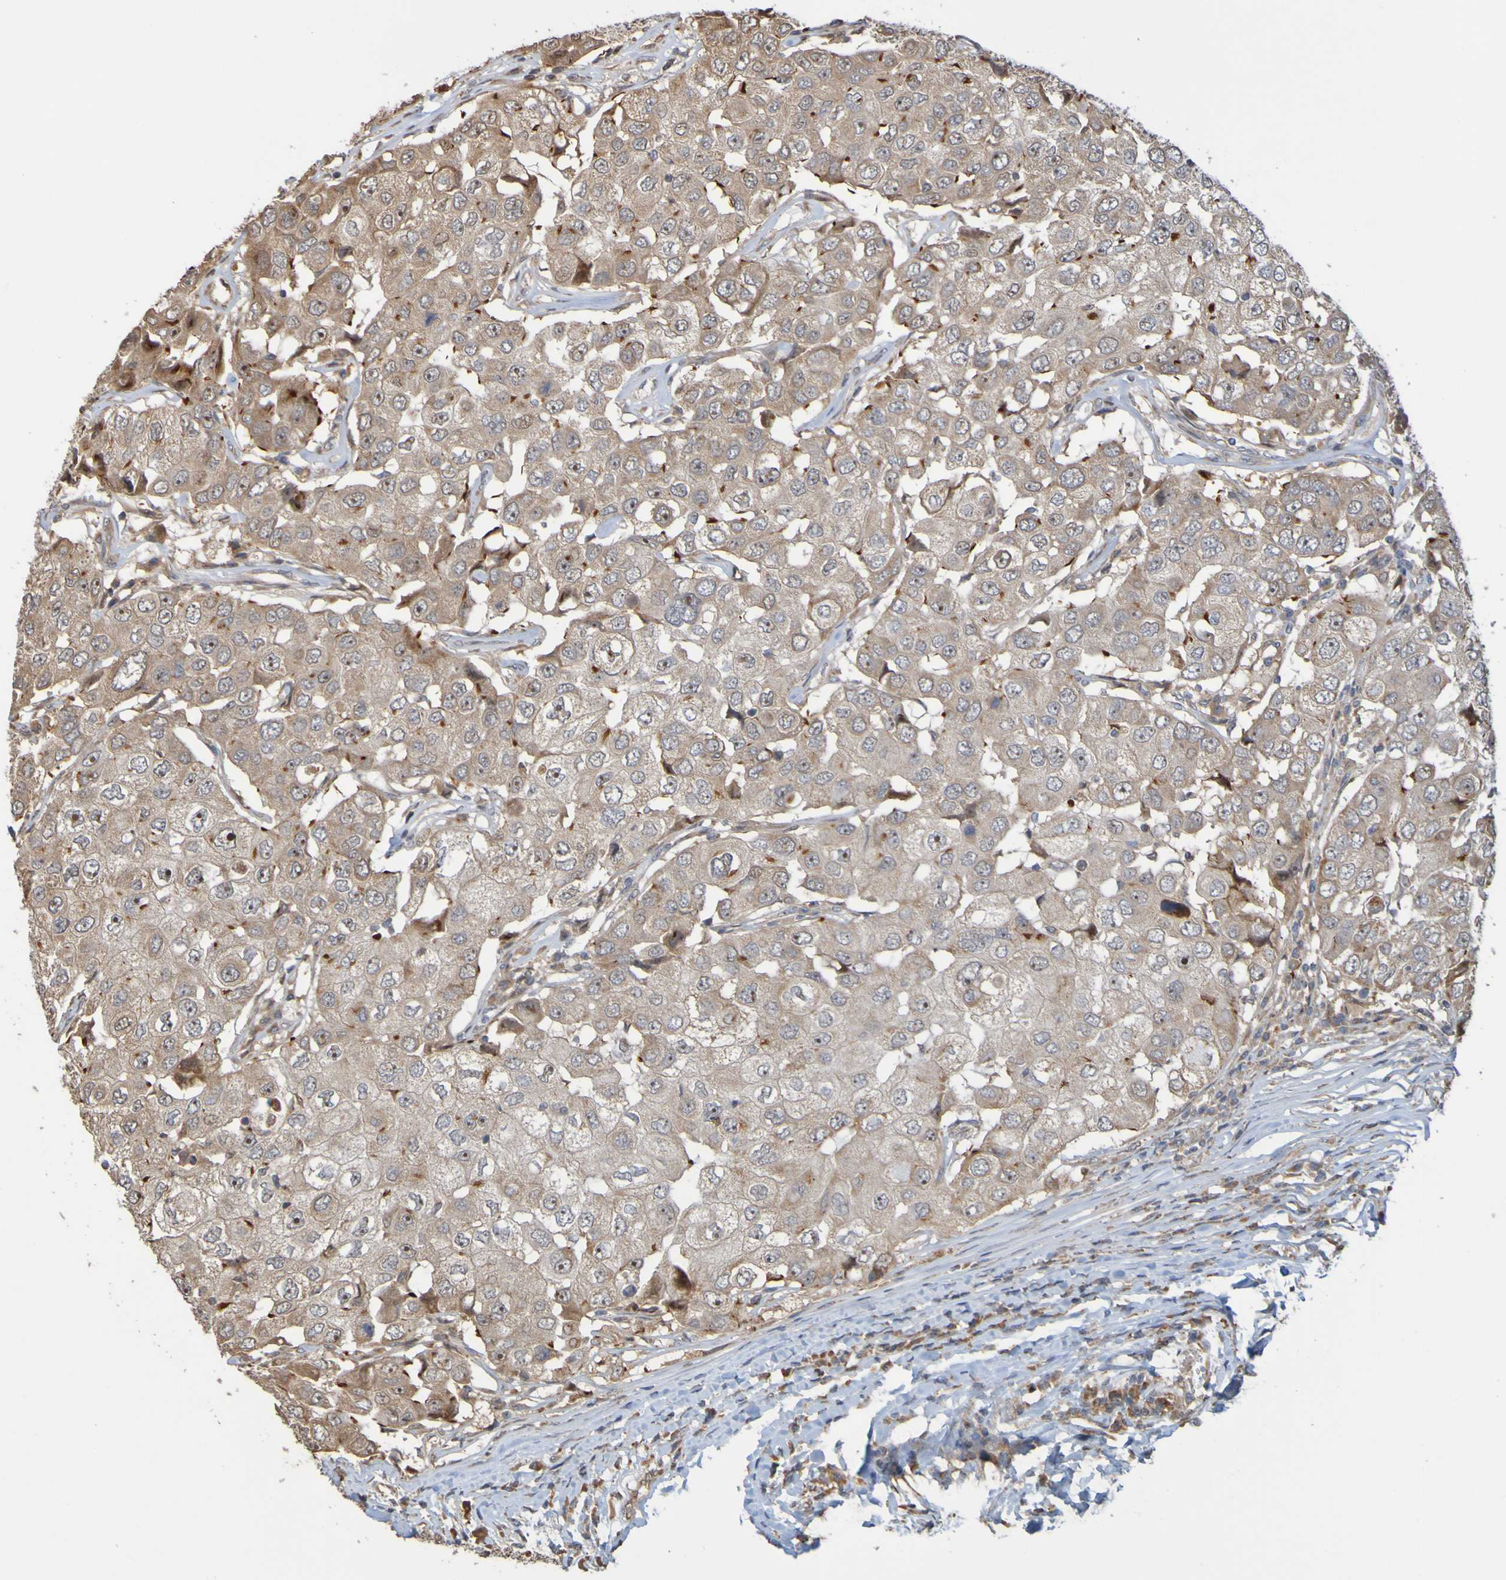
{"staining": {"intensity": "weak", "quantity": ">75%", "location": "cytoplasmic/membranous"}, "tissue": "breast cancer", "cell_type": "Tumor cells", "image_type": "cancer", "snomed": [{"axis": "morphology", "description": "Duct carcinoma"}, {"axis": "topography", "description": "Breast"}], "caption": "Tumor cells reveal low levels of weak cytoplasmic/membranous expression in about >75% of cells in intraductal carcinoma (breast).", "gene": "TMBIM1", "patient": {"sex": "female", "age": 27}}